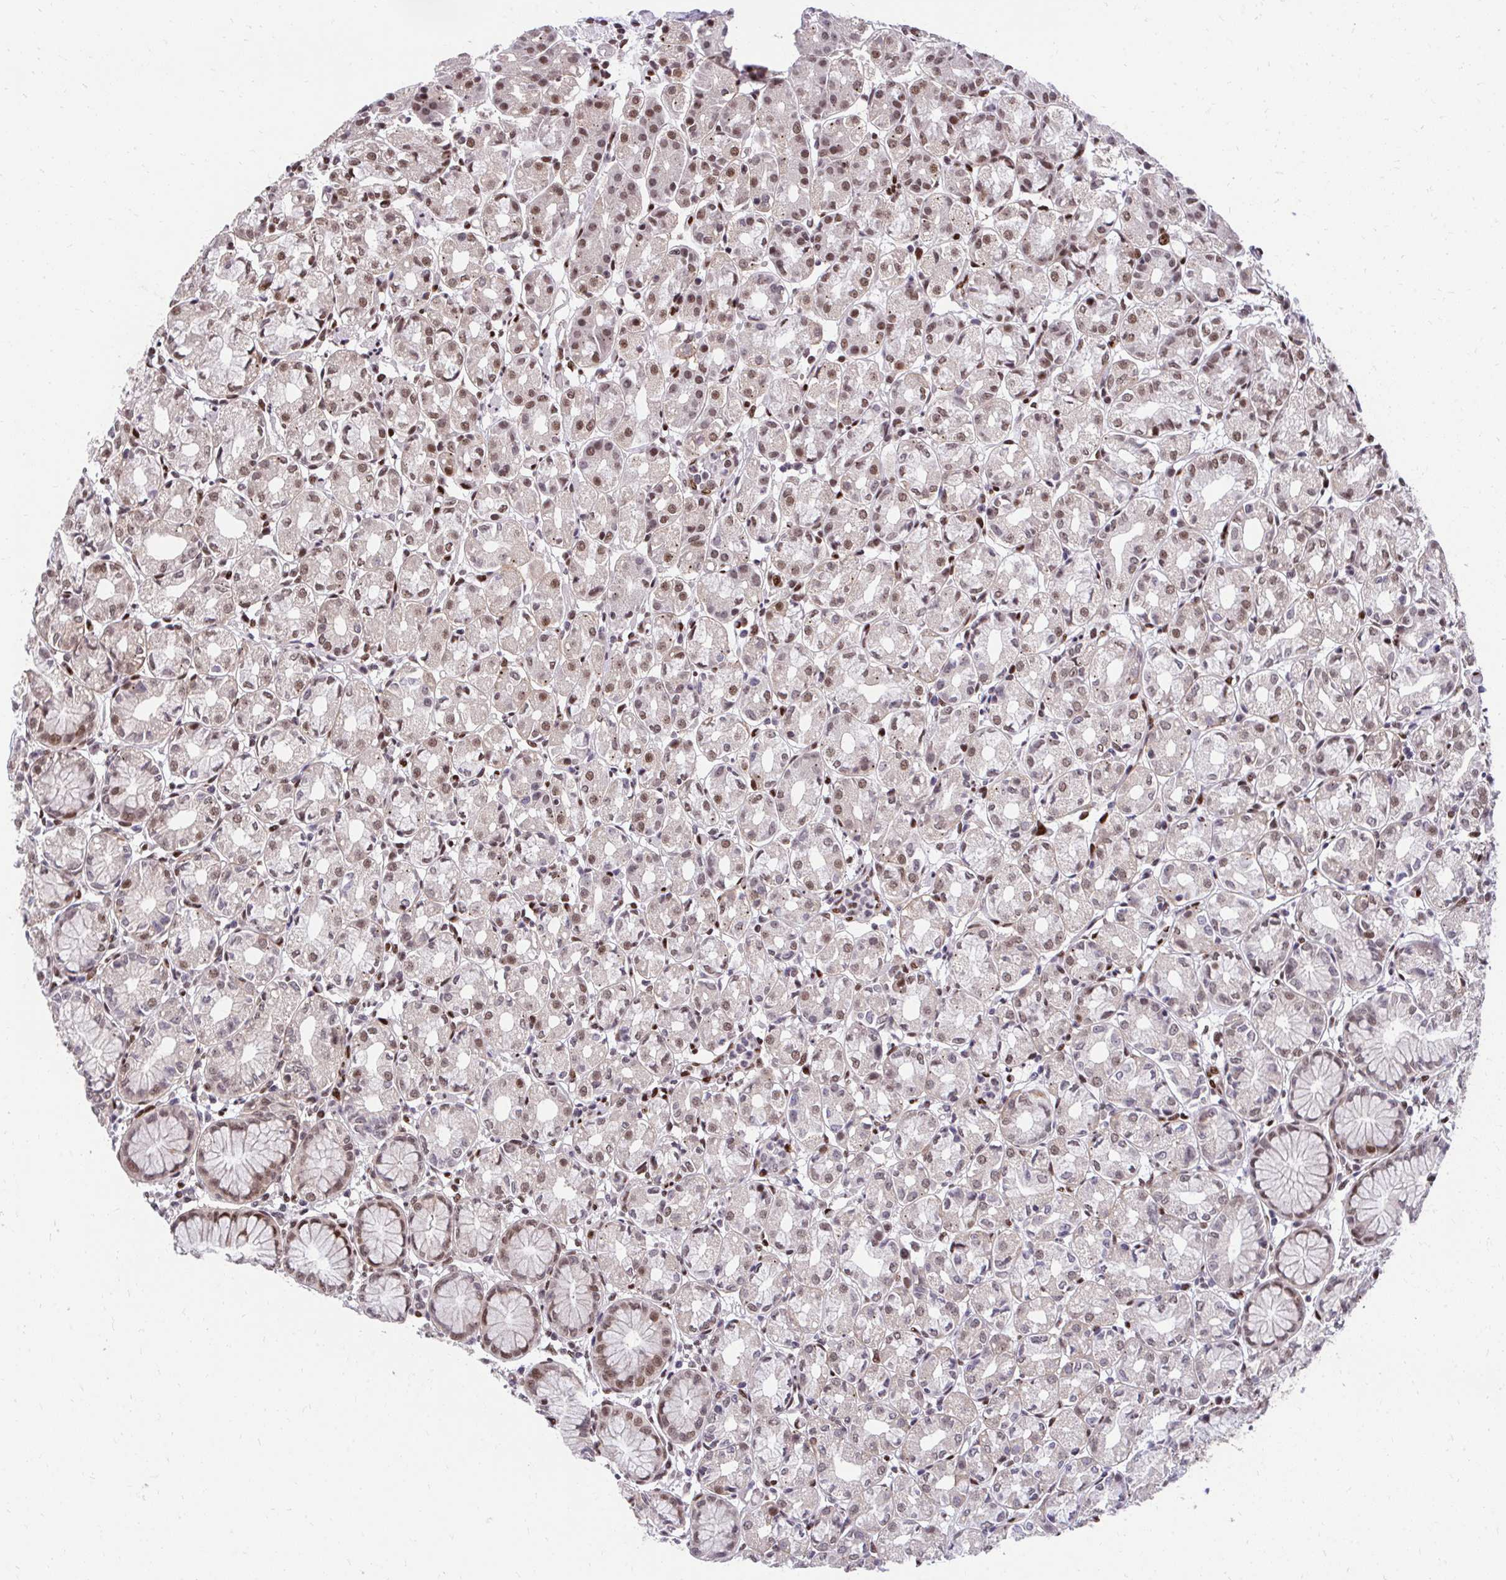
{"staining": {"intensity": "moderate", "quantity": "25%-75%", "location": "cytoplasmic/membranous,nuclear"}, "tissue": "stomach", "cell_type": "Glandular cells", "image_type": "normal", "snomed": [{"axis": "morphology", "description": "Normal tissue, NOS"}, {"axis": "topography", "description": "Stomach"}], "caption": "Normal stomach shows moderate cytoplasmic/membranous,nuclear positivity in approximately 25%-75% of glandular cells (Brightfield microscopy of DAB IHC at high magnification)..", "gene": "HOXA4", "patient": {"sex": "female", "age": 57}}